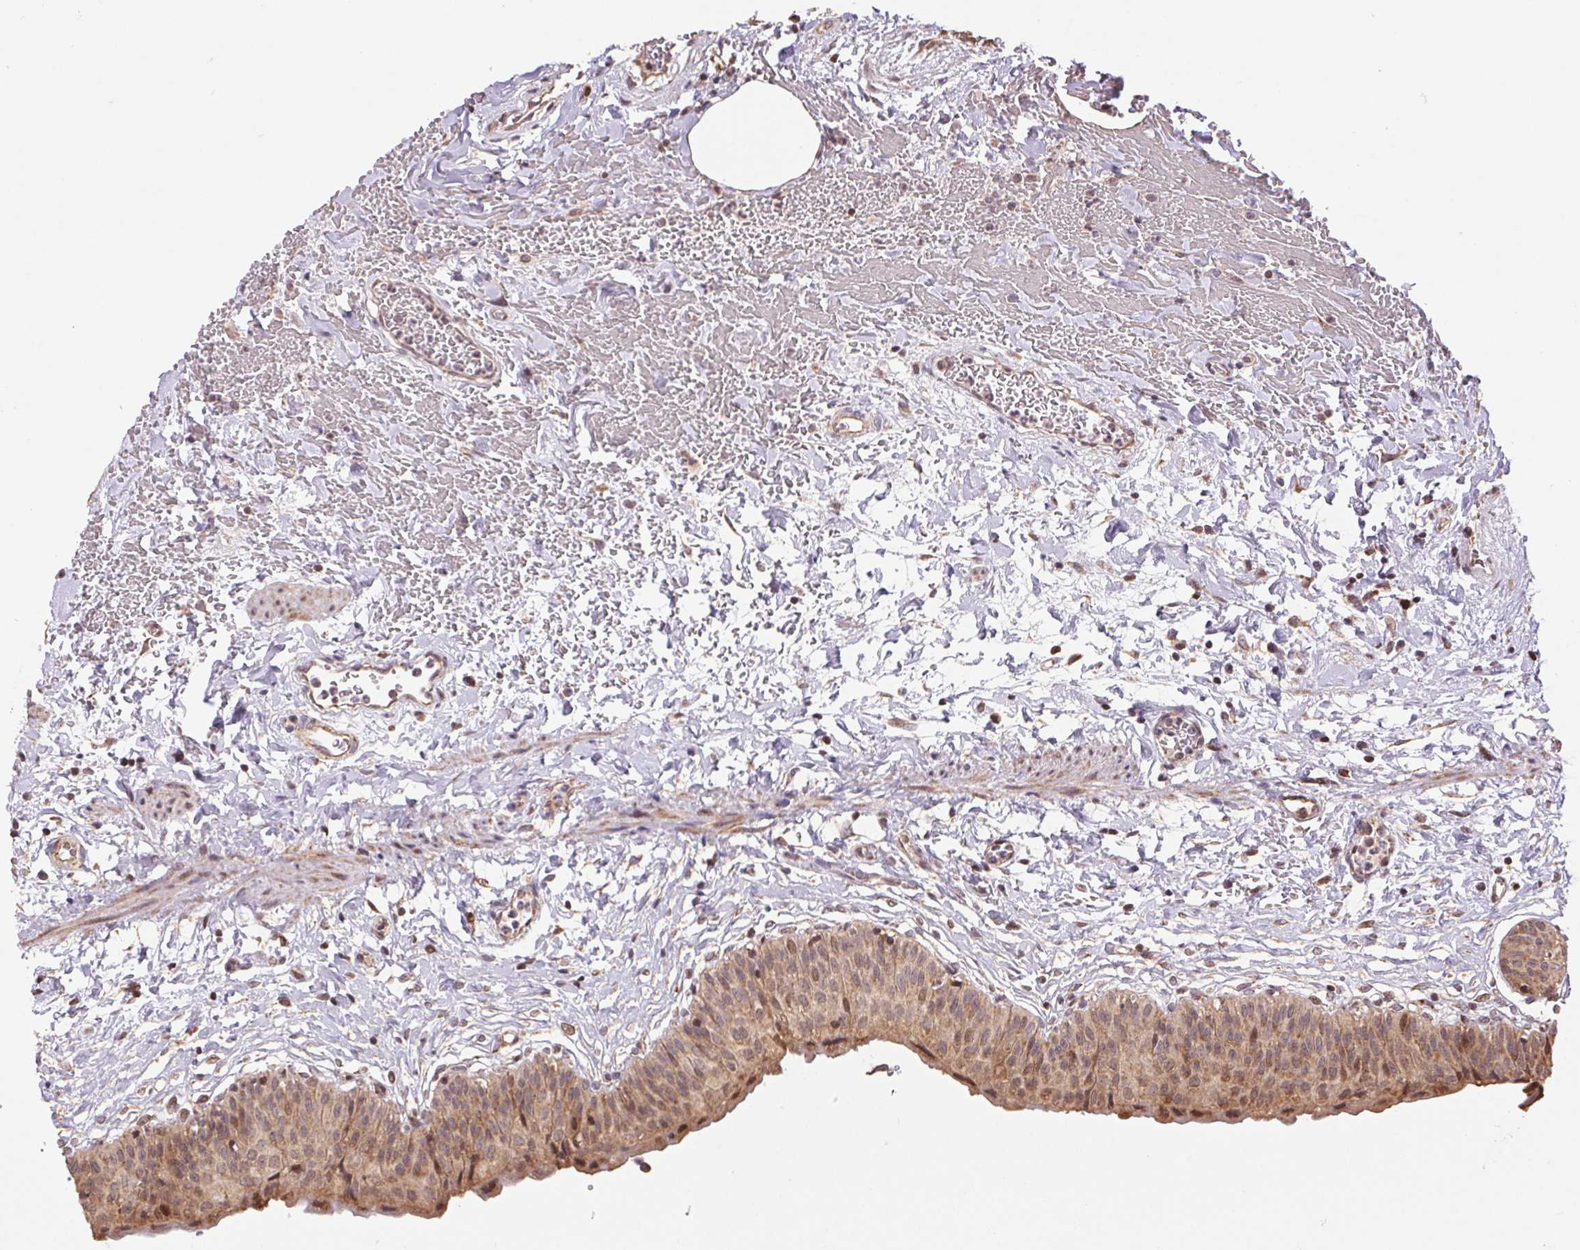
{"staining": {"intensity": "weak", "quantity": ">75%", "location": "cytoplasmic/membranous,nuclear"}, "tissue": "urinary bladder", "cell_type": "Urothelial cells", "image_type": "normal", "snomed": [{"axis": "morphology", "description": "Normal tissue, NOS"}, {"axis": "topography", "description": "Urinary bladder"}], "caption": "Urinary bladder stained for a protein shows weak cytoplasmic/membranous,nuclear positivity in urothelial cells. Nuclei are stained in blue.", "gene": "PDHA1", "patient": {"sex": "male", "age": 55}}